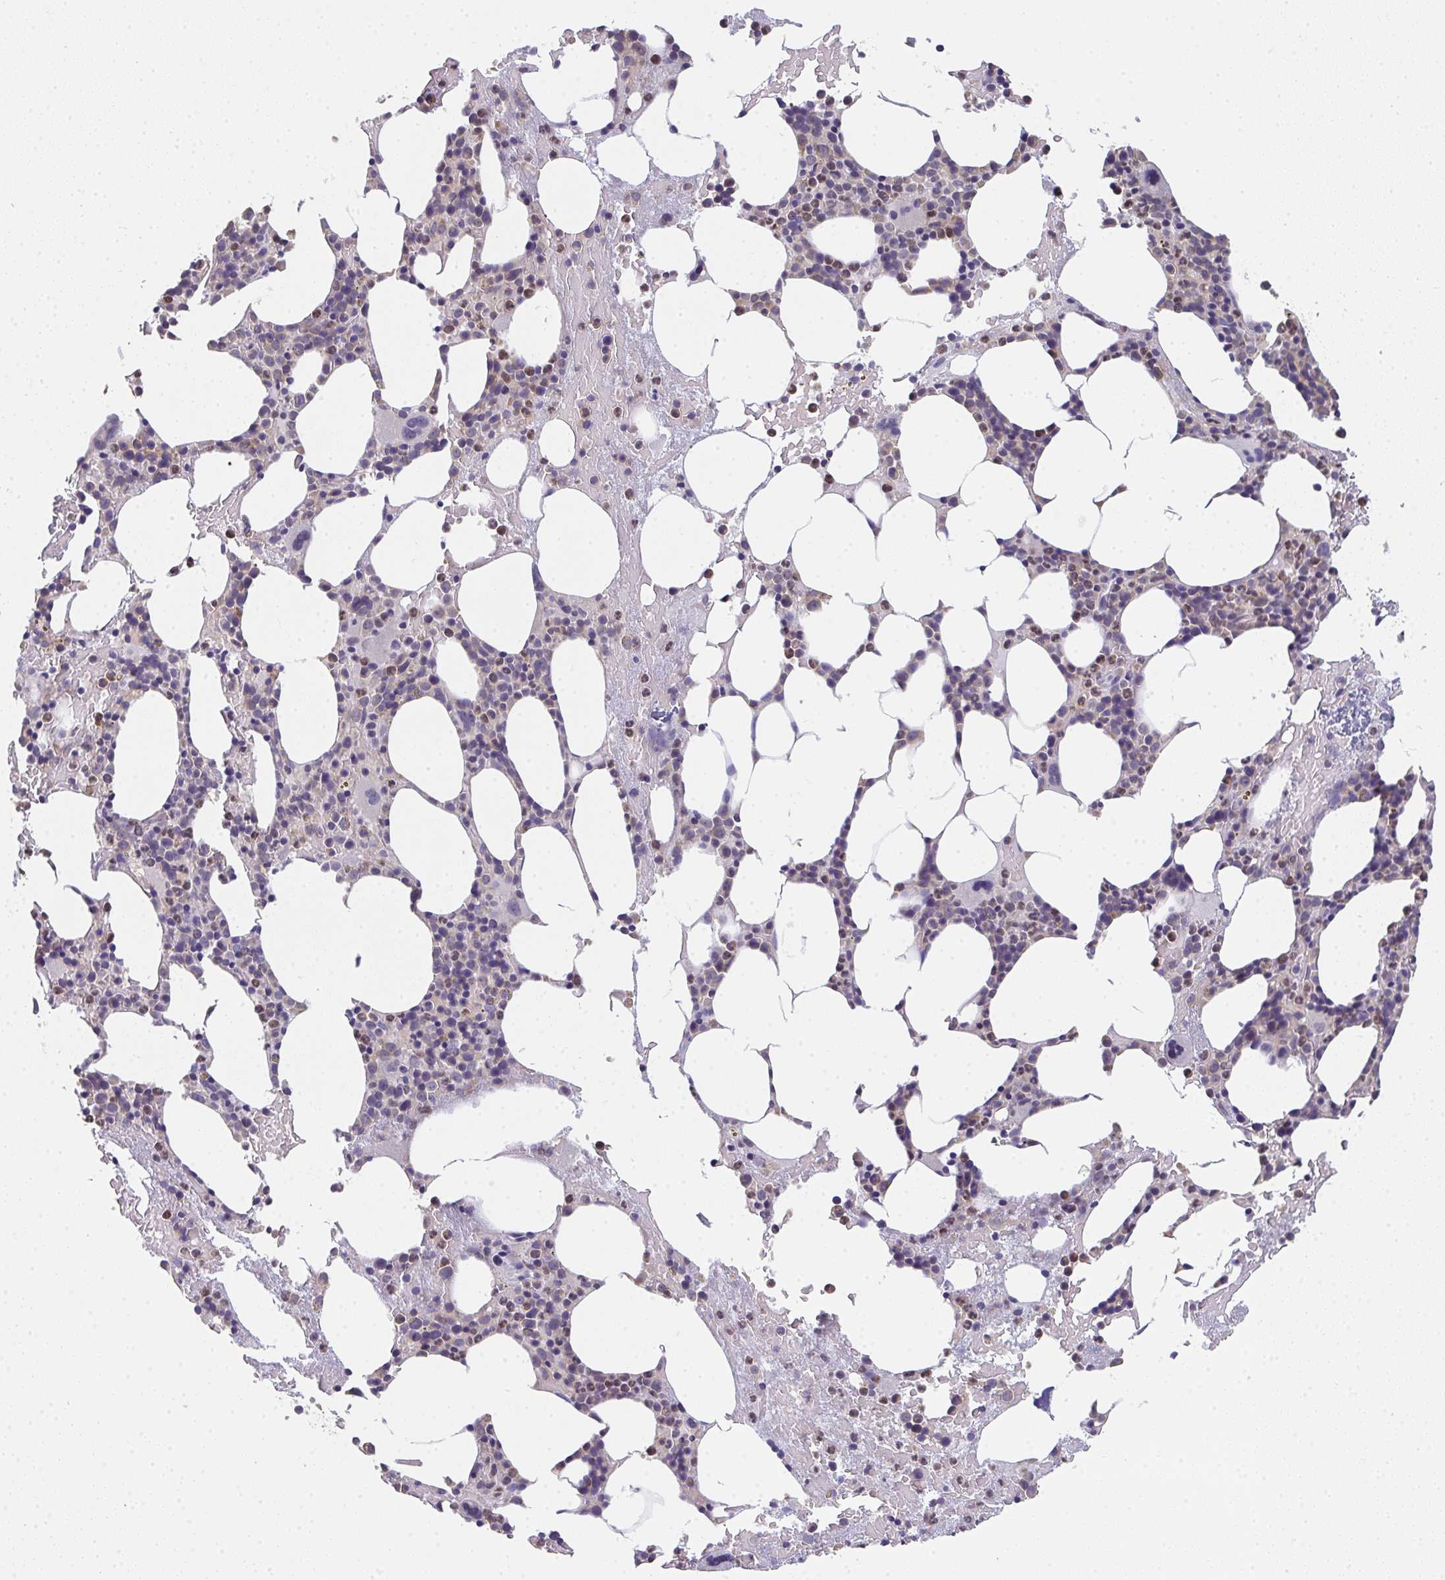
{"staining": {"intensity": "moderate", "quantity": "25%-75%", "location": "cytoplasmic/membranous,nuclear"}, "tissue": "bone marrow", "cell_type": "Hematopoietic cells", "image_type": "normal", "snomed": [{"axis": "morphology", "description": "Normal tissue, NOS"}, {"axis": "topography", "description": "Bone marrow"}], "caption": "Protein expression analysis of unremarkable human bone marrow reveals moderate cytoplasmic/membranous,nuclear expression in about 25%-75% of hematopoietic cells. Immunohistochemistry (ihc) stains the protein of interest in brown and the nuclei are stained blue.", "gene": "RIOK1", "patient": {"sex": "female", "age": 62}}